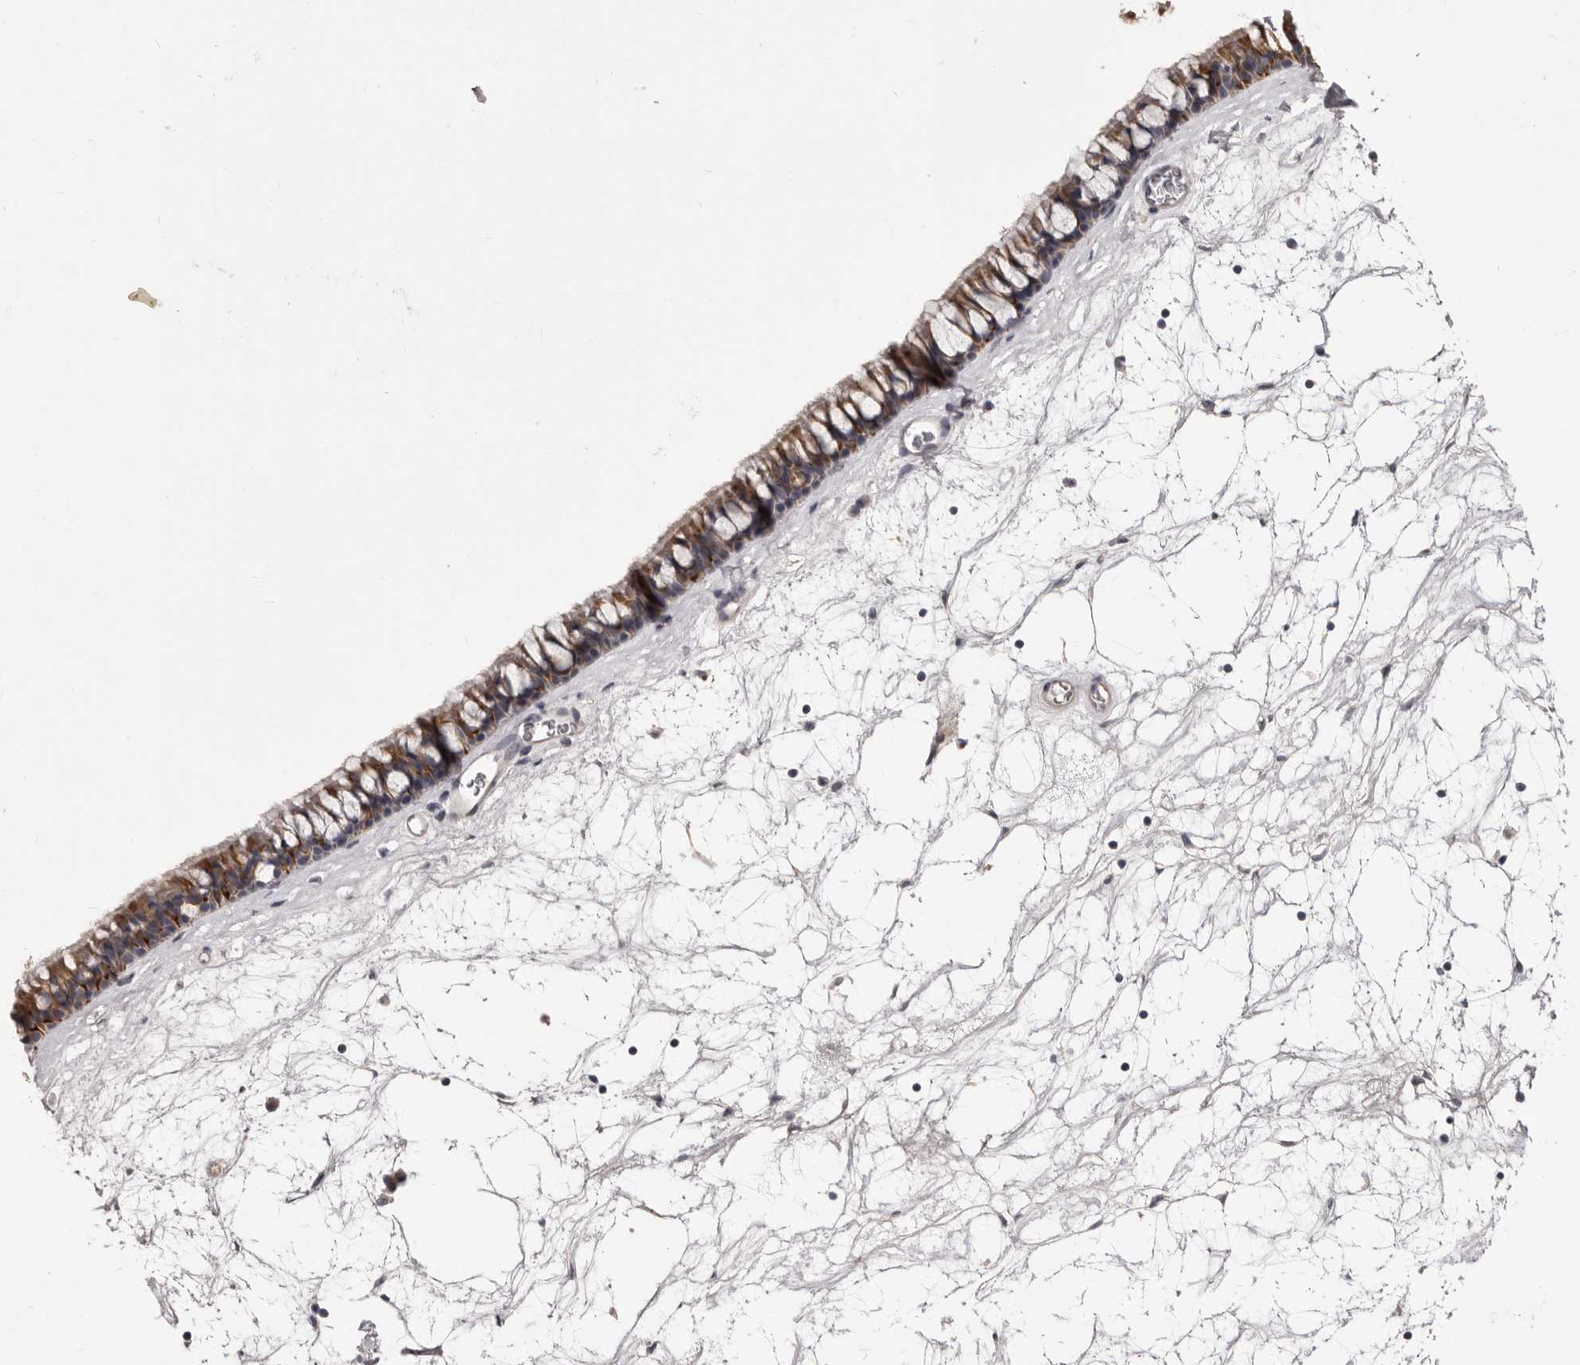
{"staining": {"intensity": "strong", "quantity": ">75%", "location": "cytoplasmic/membranous"}, "tissue": "nasopharynx", "cell_type": "Respiratory epithelial cells", "image_type": "normal", "snomed": [{"axis": "morphology", "description": "Normal tissue, NOS"}, {"axis": "topography", "description": "Nasopharynx"}], "caption": "This is an image of immunohistochemistry staining of normal nasopharynx, which shows strong expression in the cytoplasmic/membranous of respiratory epithelial cells.", "gene": "LPAR6", "patient": {"sex": "male", "age": 64}}